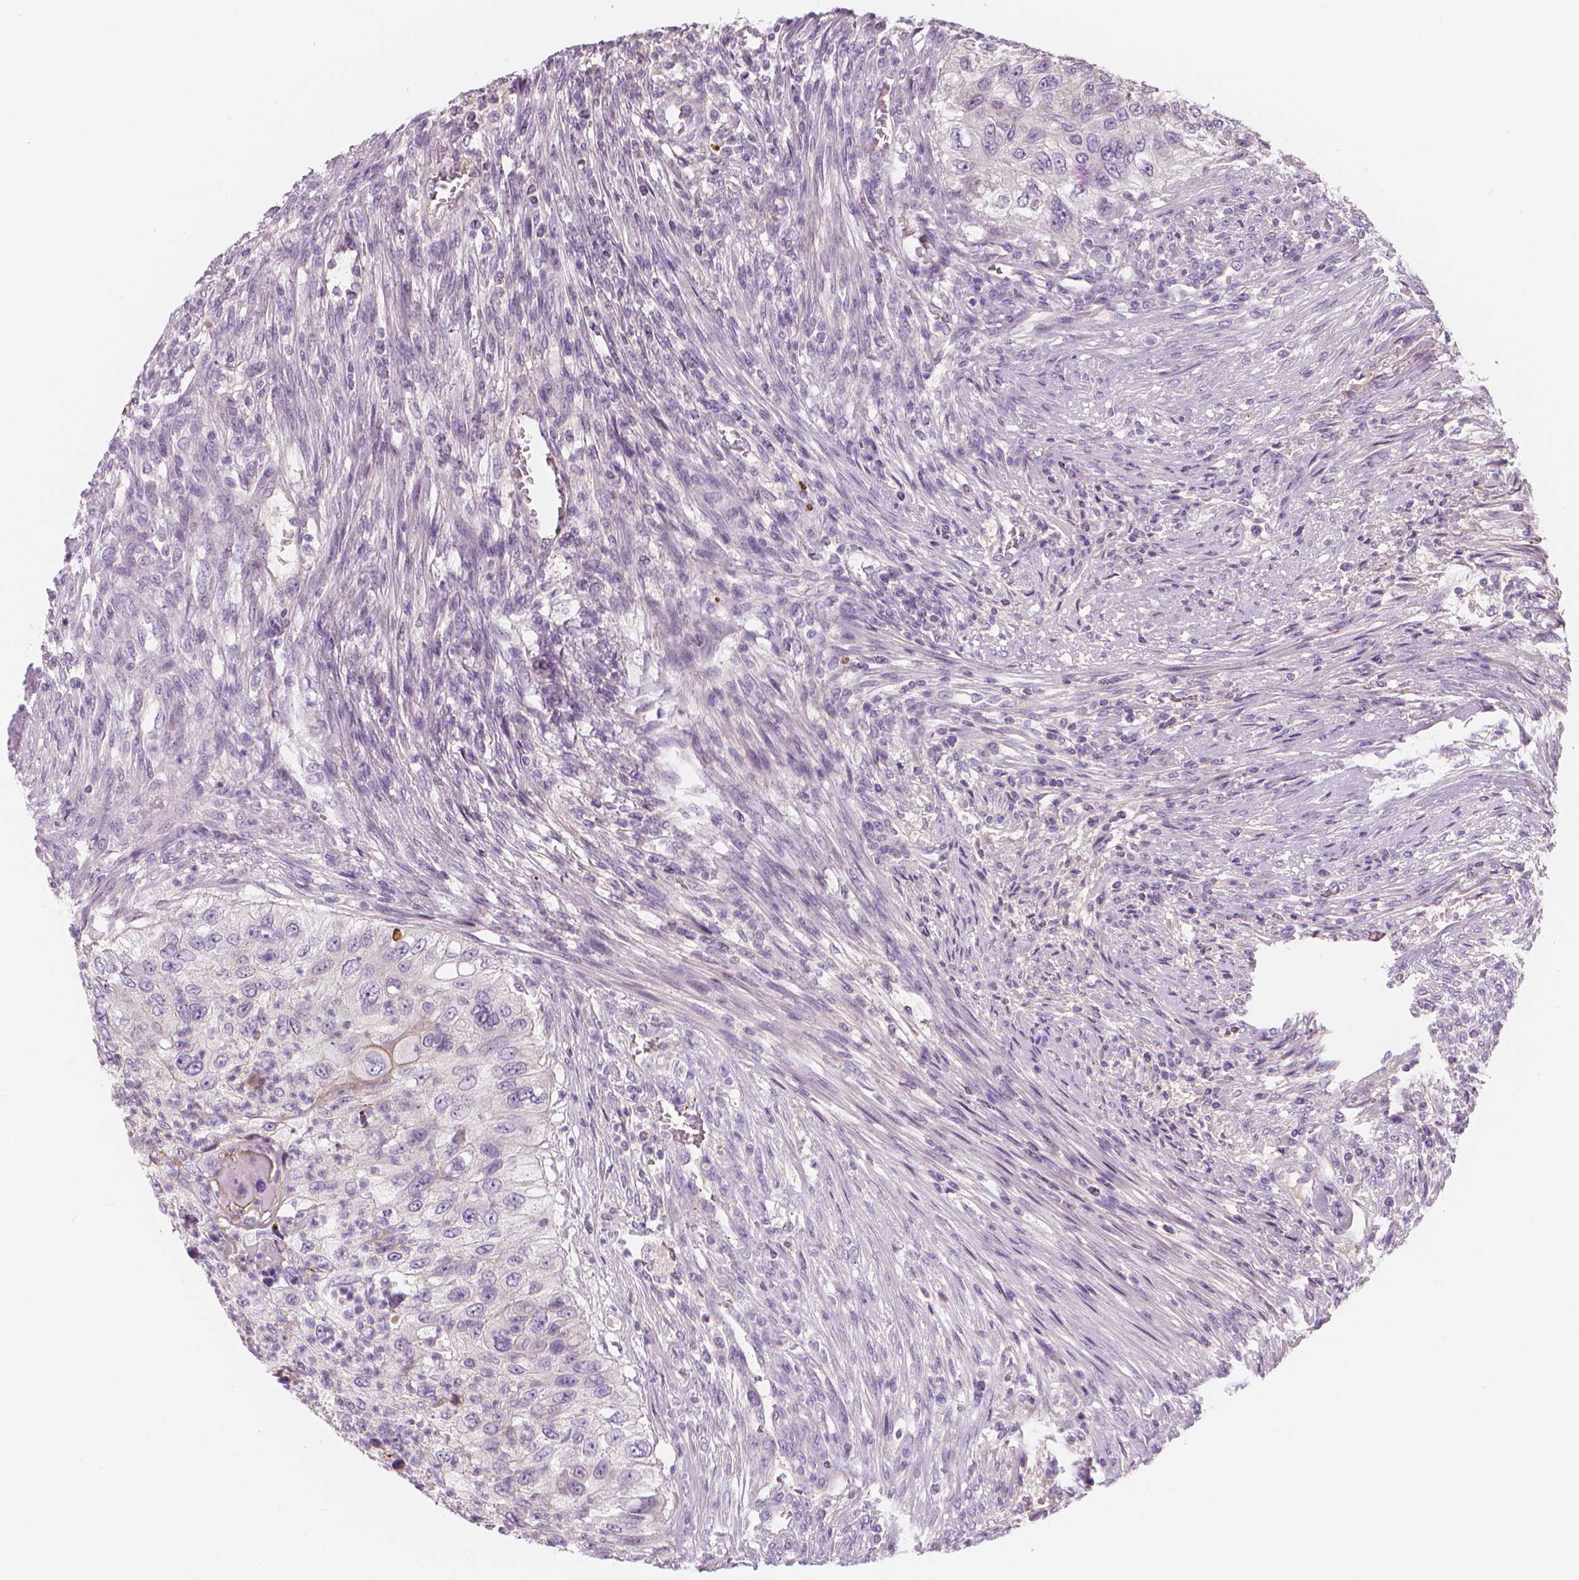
{"staining": {"intensity": "negative", "quantity": "none", "location": "none"}, "tissue": "urothelial cancer", "cell_type": "Tumor cells", "image_type": "cancer", "snomed": [{"axis": "morphology", "description": "Urothelial carcinoma, High grade"}, {"axis": "topography", "description": "Urinary bladder"}], "caption": "Immunohistochemical staining of human high-grade urothelial carcinoma displays no significant staining in tumor cells. Brightfield microscopy of immunohistochemistry stained with DAB (3,3'-diaminobenzidine) (brown) and hematoxylin (blue), captured at high magnification.", "gene": "APOA4", "patient": {"sex": "female", "age": 60}}